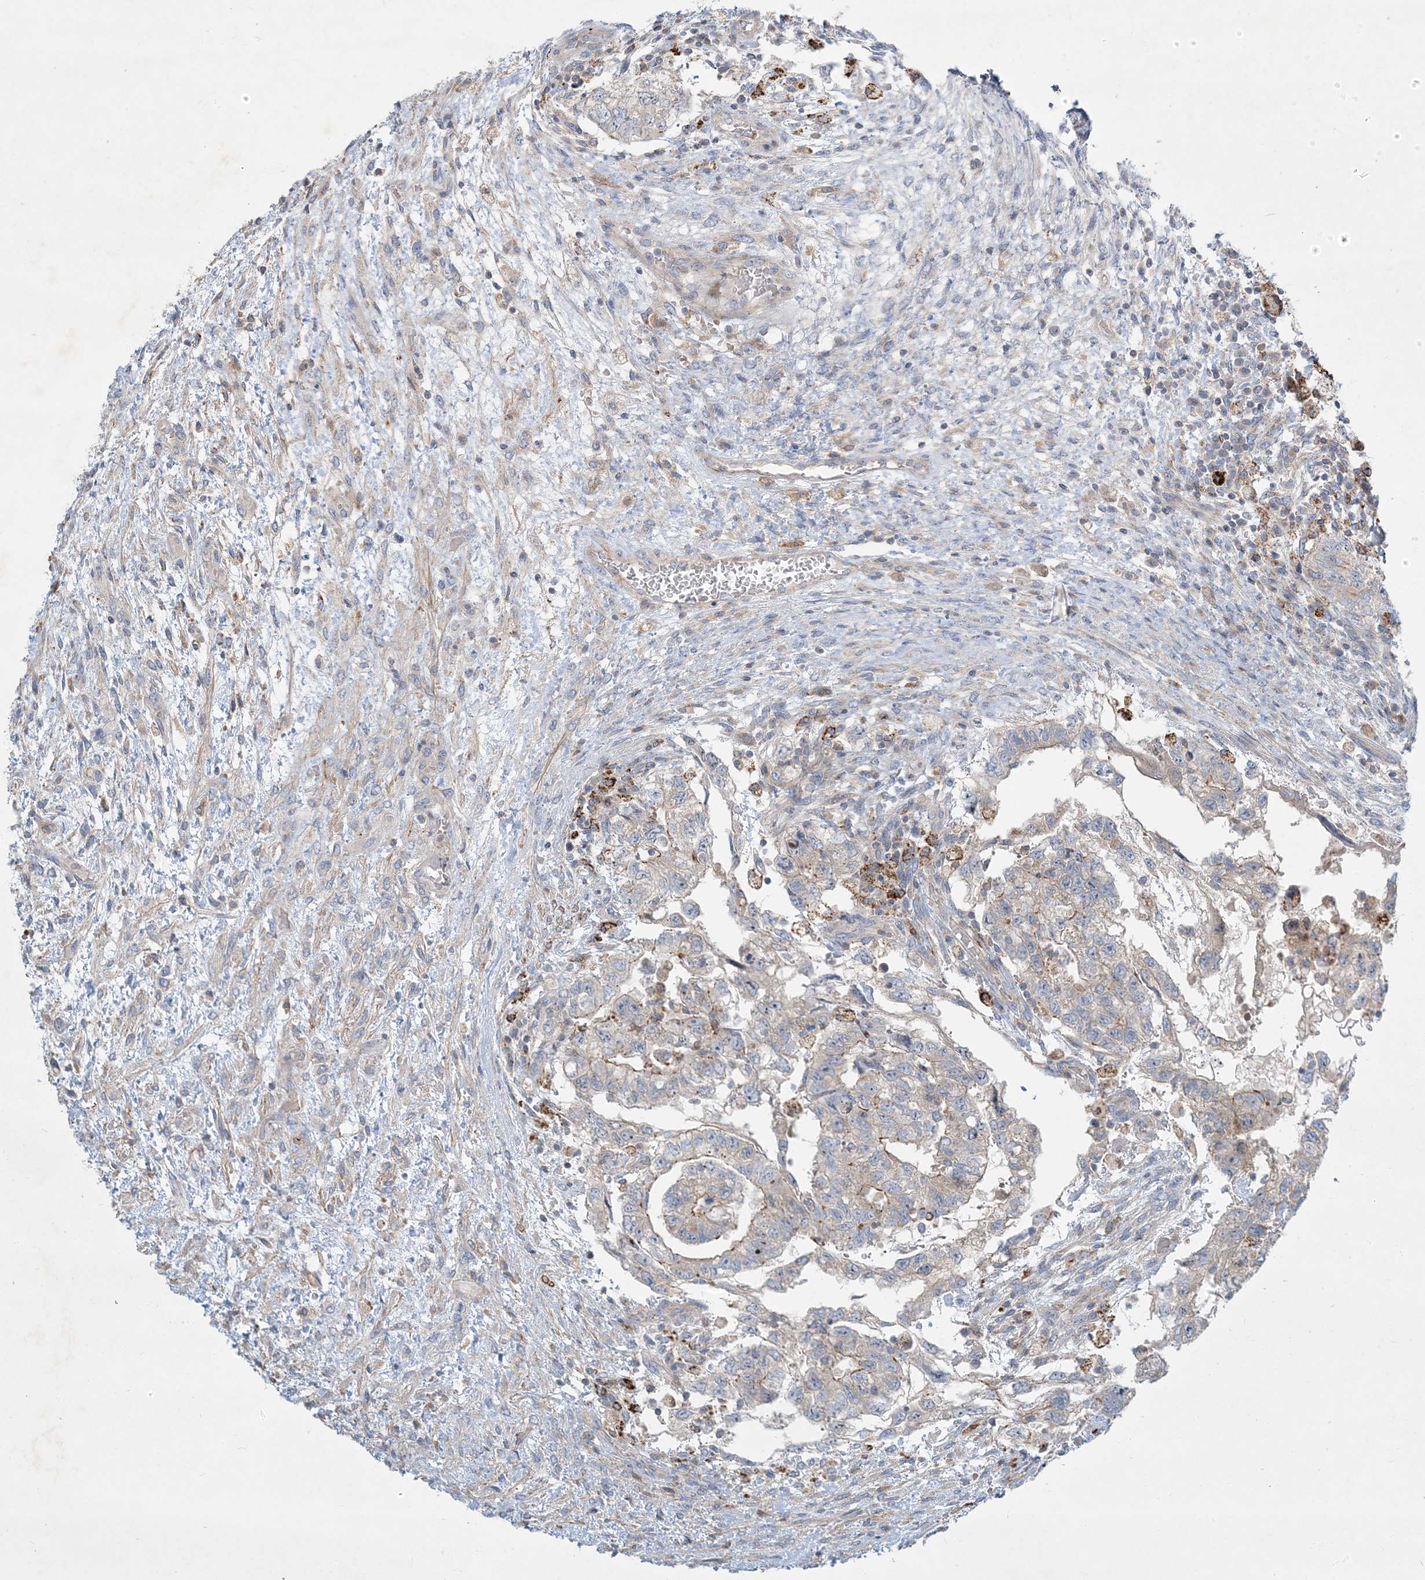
{"staining": {"intensity": "weak", "quantity": "<25%", "location": "cytoplasmic/membranous"}, "tissue": "testis cancer", "cell_type": "Tumor cells", "image_type": "cancer", "snomed": [{"axis": "morphology", "description": "Carcinoma, Embryonal, NOS"}, {"axis": "topography", "description": "Testis"}], "caption": "An immunohistochemistry (IHC) image of testis cancer is shown. There is no staining in tumor cells of testis cancer.", "gene": "LTN1", "patient": {"sex": "male", "age": 36}}